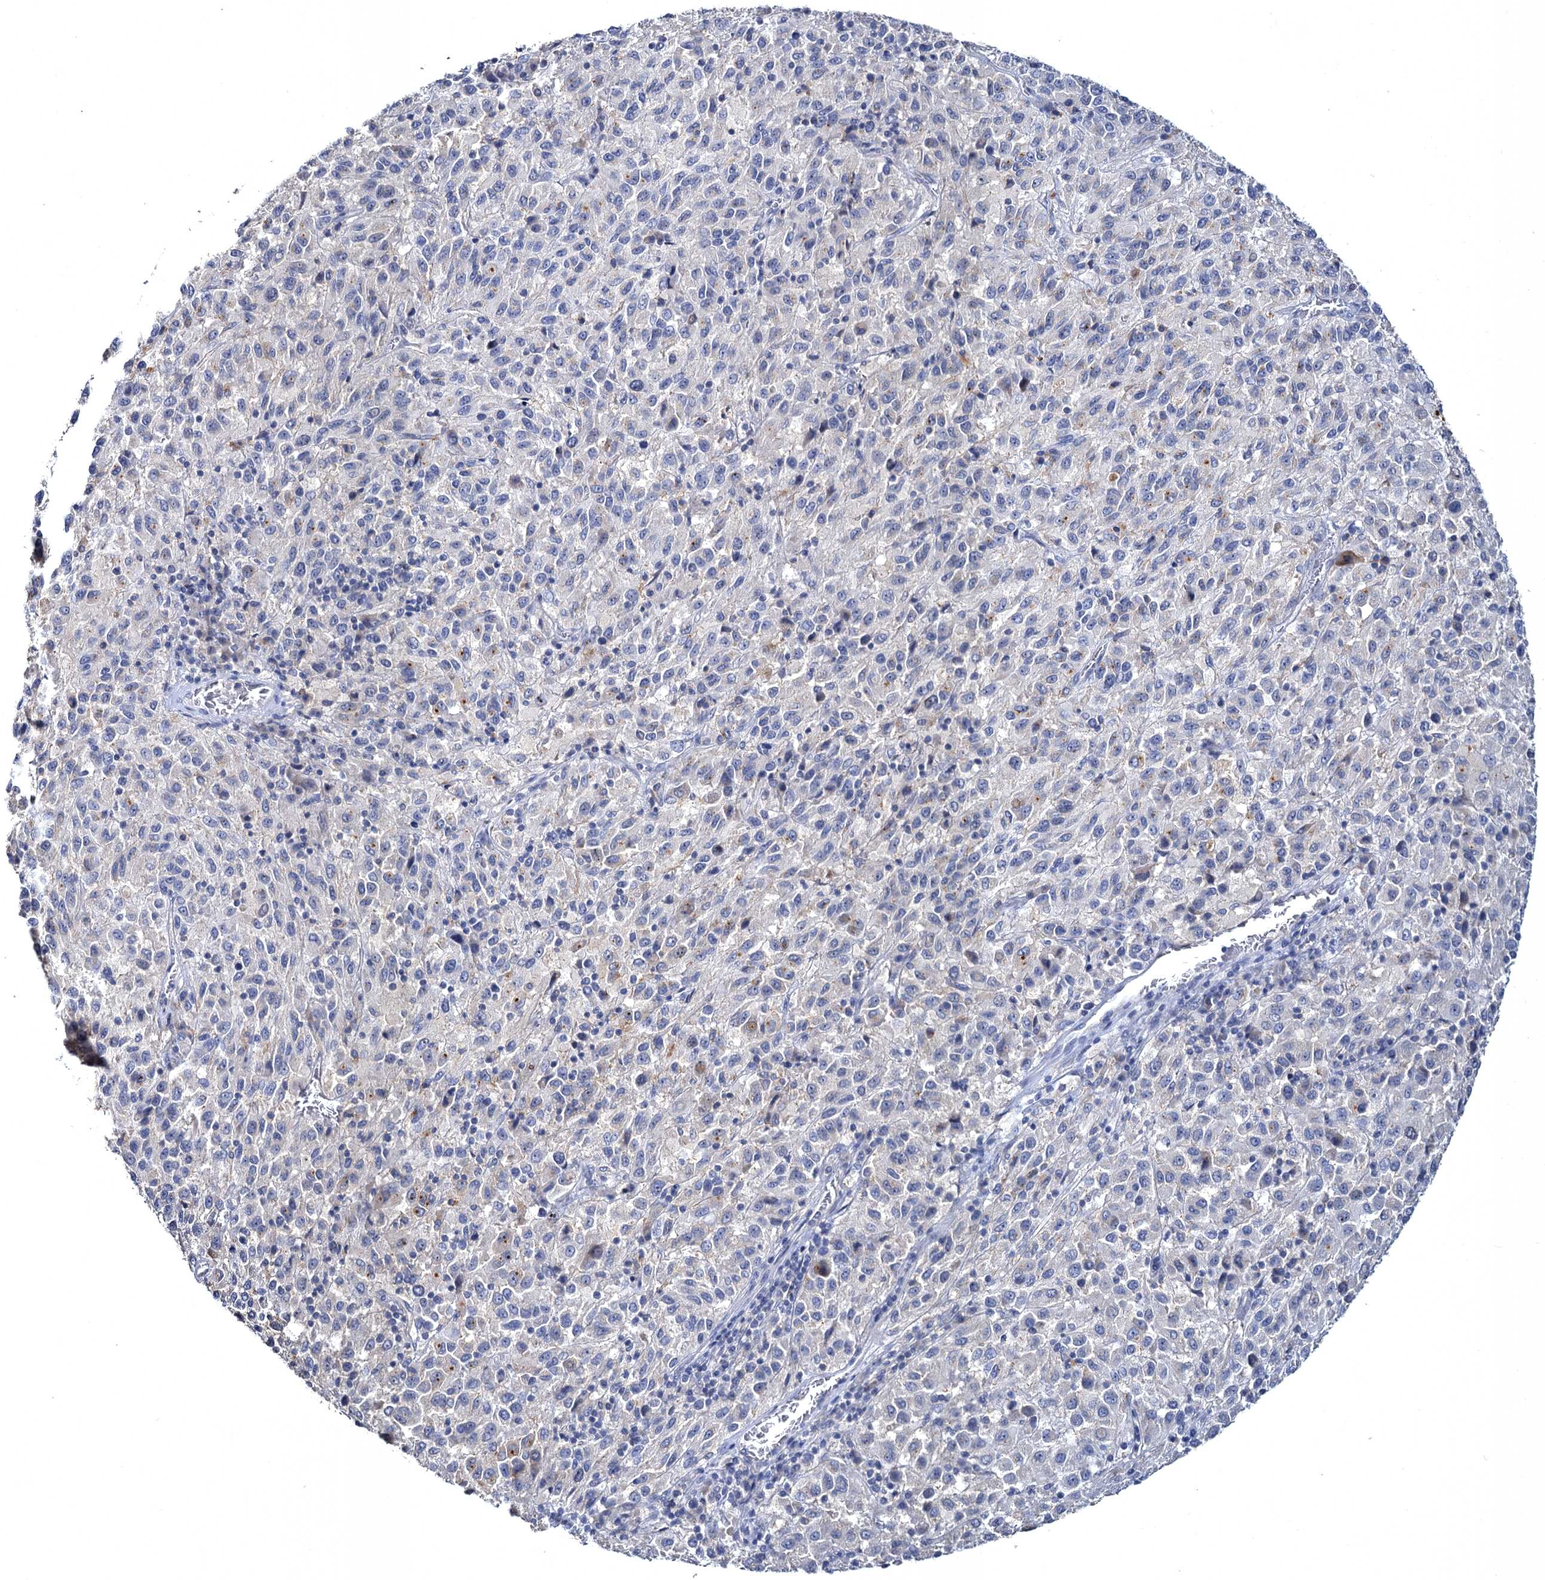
{"staining": {"intensity": "negative", "quantity": "none", "location": "none"}, "tissue": "melanoma", "cell_type": "Tumor cells", "image_type": "cancer", "snomed": [{"axis": "morphology", "description": "Malignant melanoma, Metastatic site"}, {"axis": "topography", "description": "Lung"}], "caption": "Human melanoma stained for a protein using immunohistochemistry (IHC) displays no staining in tumor cells.", "gene": "ATP9A", "patient": {"sex": "male", "age": 64}}